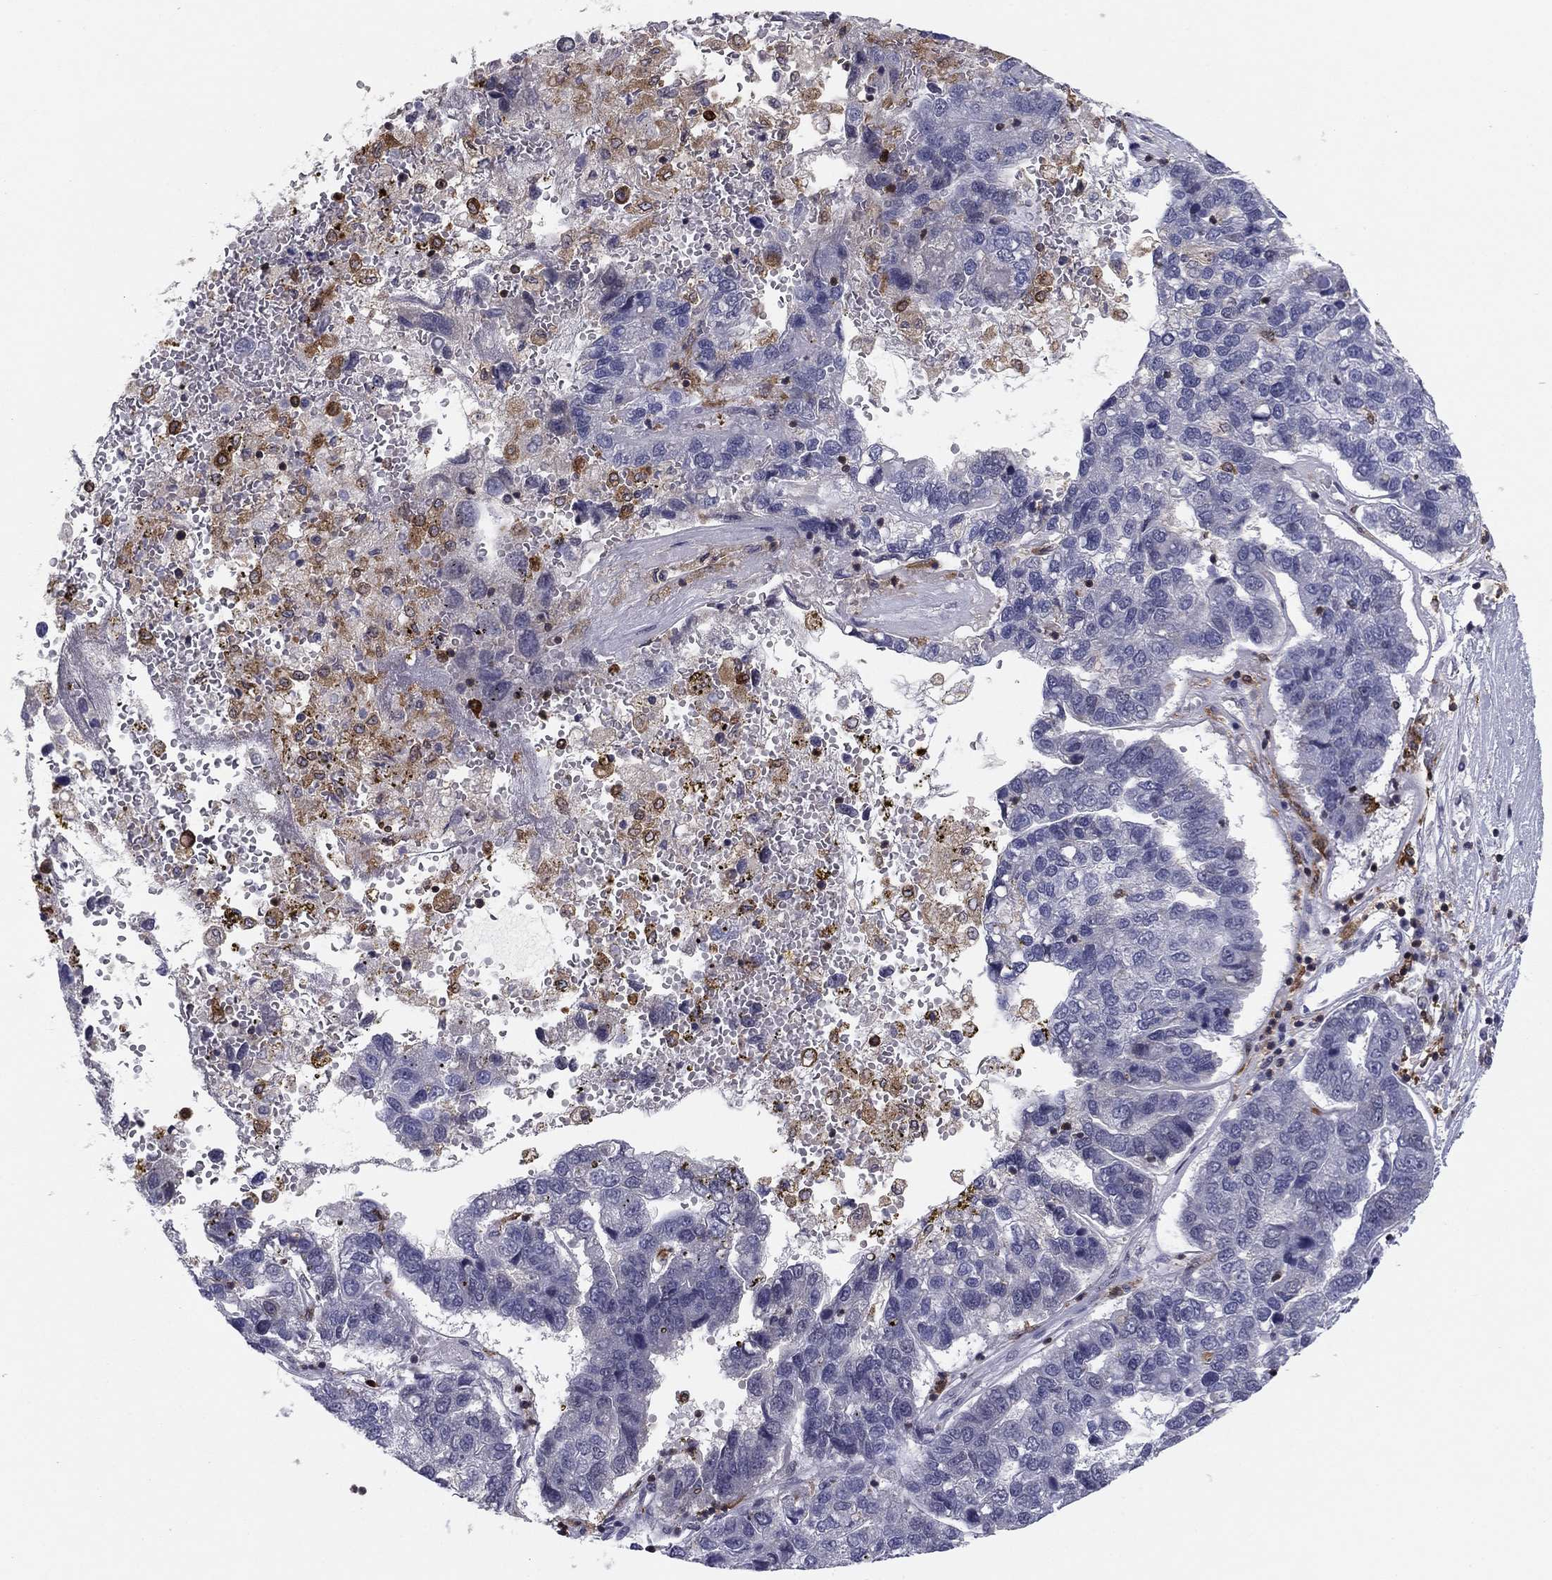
{"staining": {"intensity": "negative", "quantity": "none", "location": "none"}, "tissue": "pancreatic cancer", "cell_type": "Tumor cells", "image_type": "cancer", "snomed": [{"axis": "morphology", "description": "Adenocarcinoma, NOS"}, {"axis": "topography", "description": "Pancreas"}], "caption": "Immunohistochemistry (IHC) micrograph of neoplastic tissue: human pancreatic cancer stained with DAB displays no significant protein staining in tumor cells.", "gene": "PLCB2", "patient": {"sex": "female", "age": 61}}